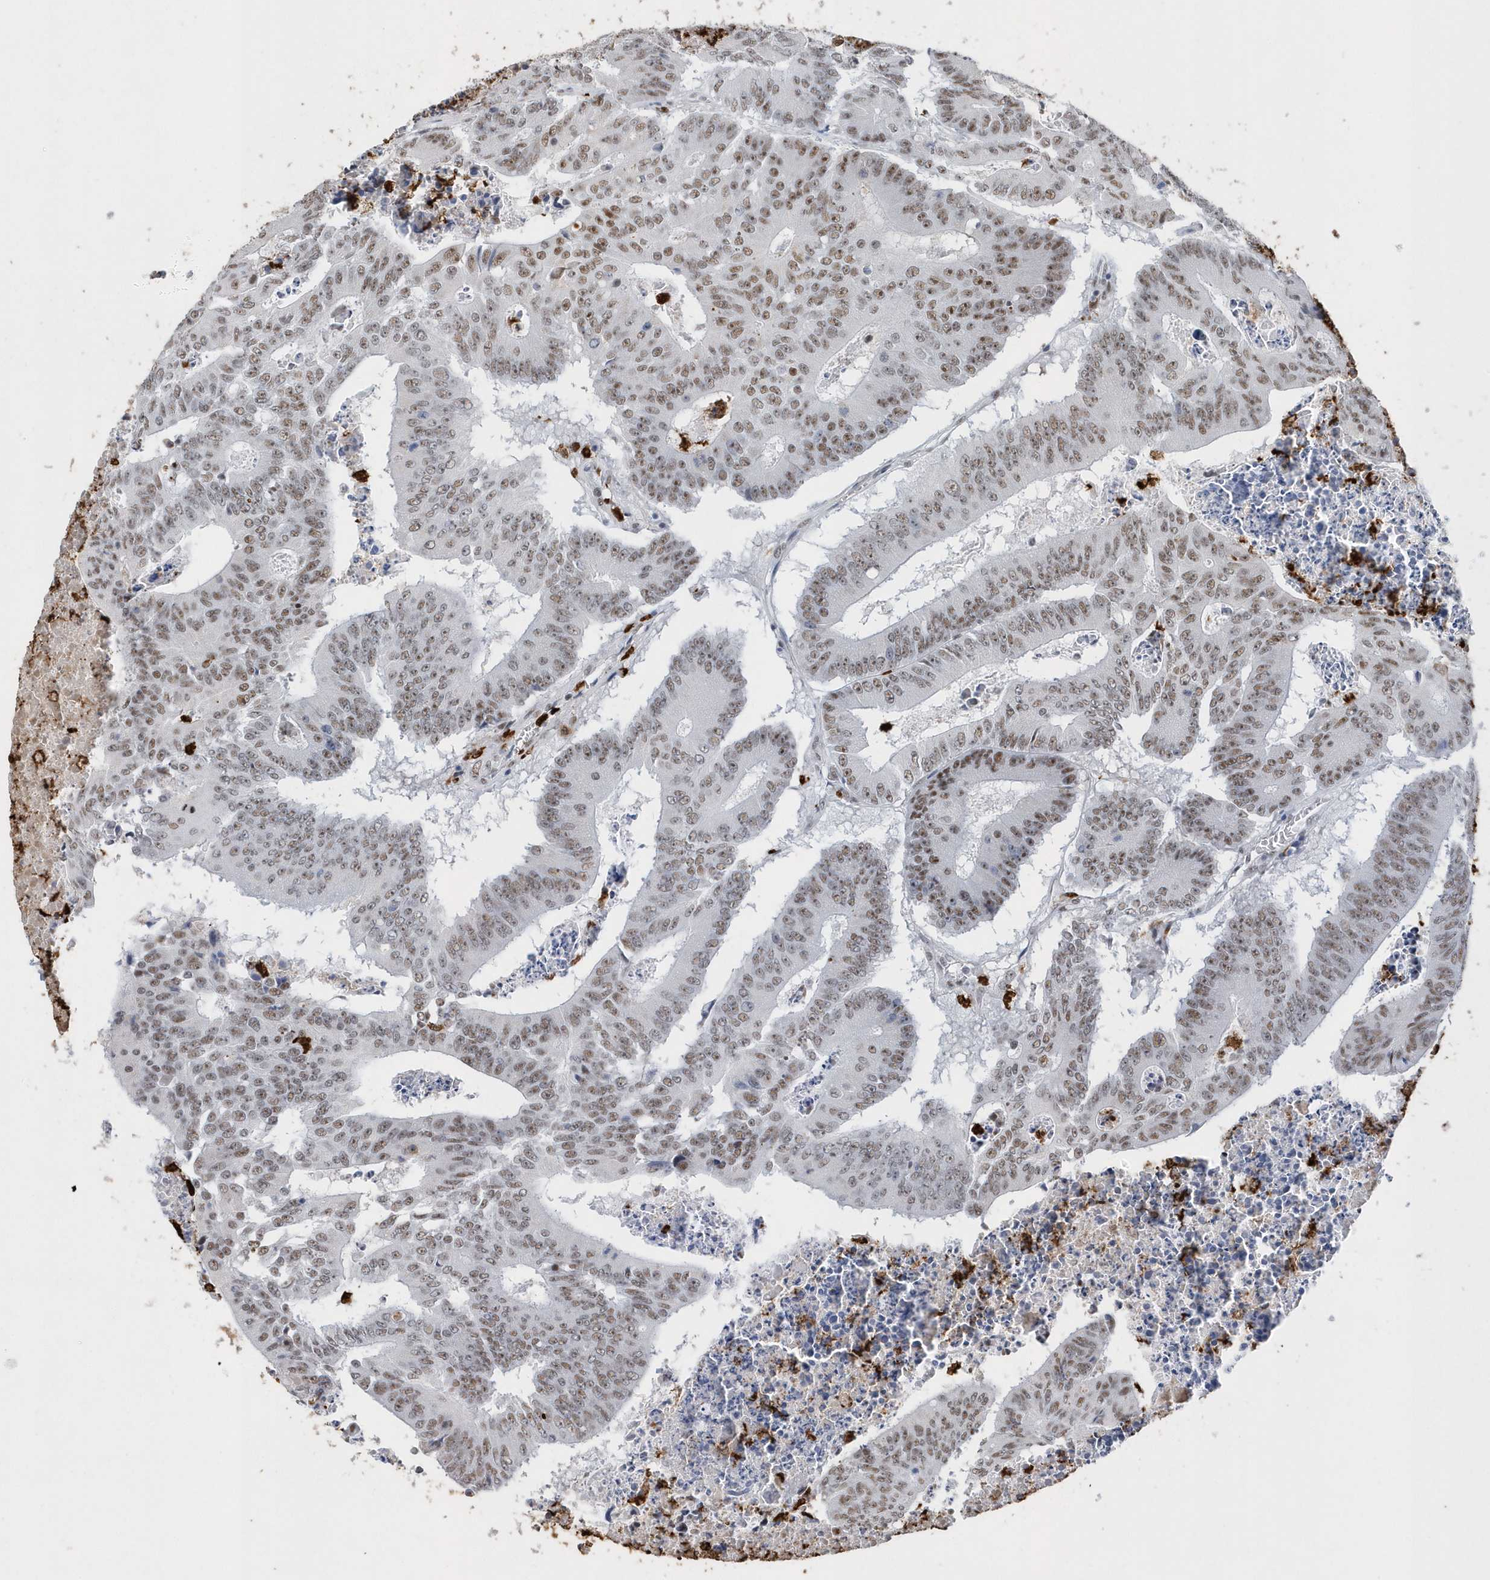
{"staining": {"intensity": "moderate", "quantity": ">75%", "location": "nuclear"}, "tissue": "colorectal cancer", "cell_type": "Tumor cells", "image_type": "cancer", "snomed": [{"axis": "morphology", "description": "Adenocarcinoma, NOS"}, {"axis": "topography", "description": "Colon"}], "caption": "Immunohistochemistry (IHC) photomicrograph of neoplastic tissue: colorectal adenocarcinoma stained using IHC exhibits medium levels of moderate protein expression localized specifically in the nuclear of tumor cells, appearing as a nuclear brown color.", "gene": "RPP30", "patient": {"sex": "male", "age": 87}}